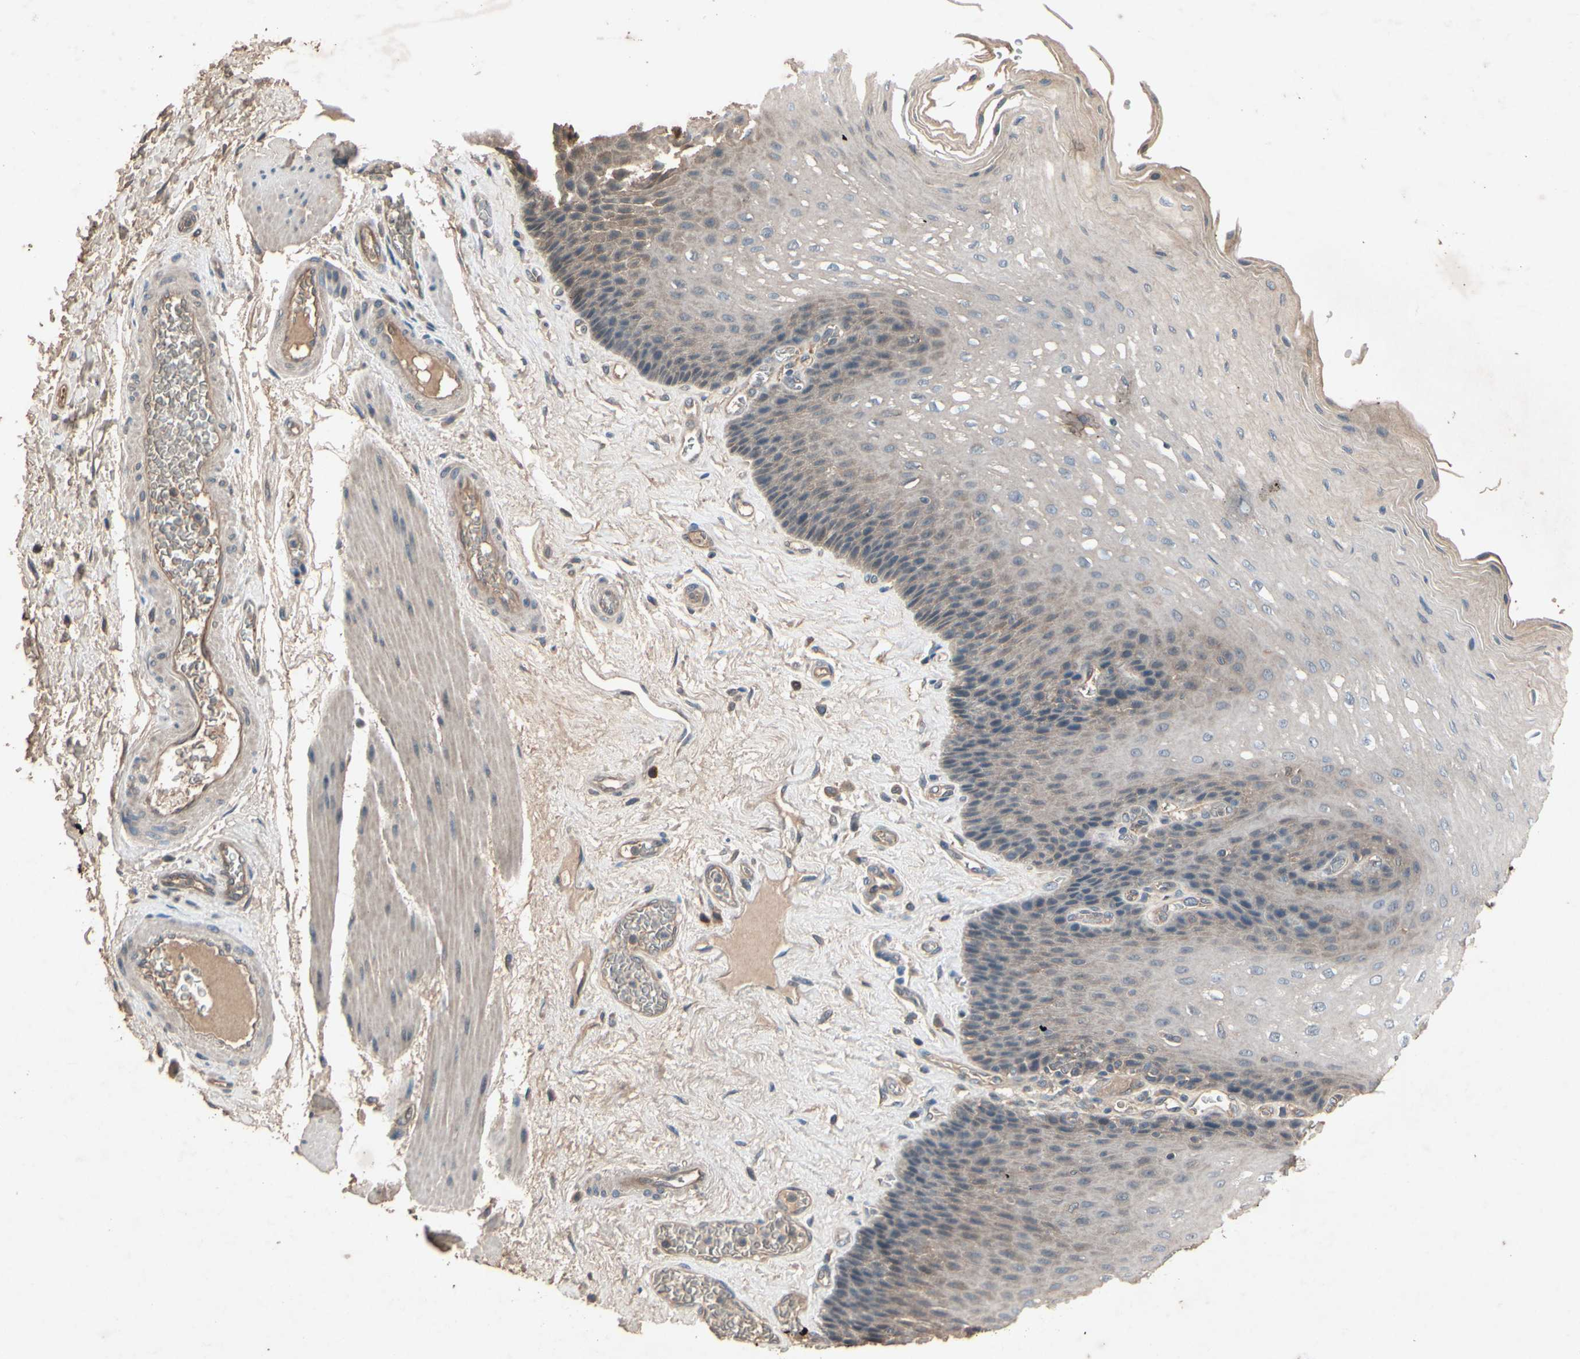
{"staining": {"intensity": "weak", "quantity": ">75%", "location": "cytoplasmic/membranous"}, "tissue": "esophagus", "cell_type": "Squamous epithelial cells", "image_type": "normal", "snomed": [{"axis": "morphology", "description": "Normal tissue, NOS"}, {"axis": "topography", "description": "Esophagus"}], "caption": "A low amount of weak cytoplasmic/membranous positivity is seen in approximately >75% of squamous epithelial cells in normal esophagus.", "gene": "NSF", "patient": {"sex": "female", "age": 72}}